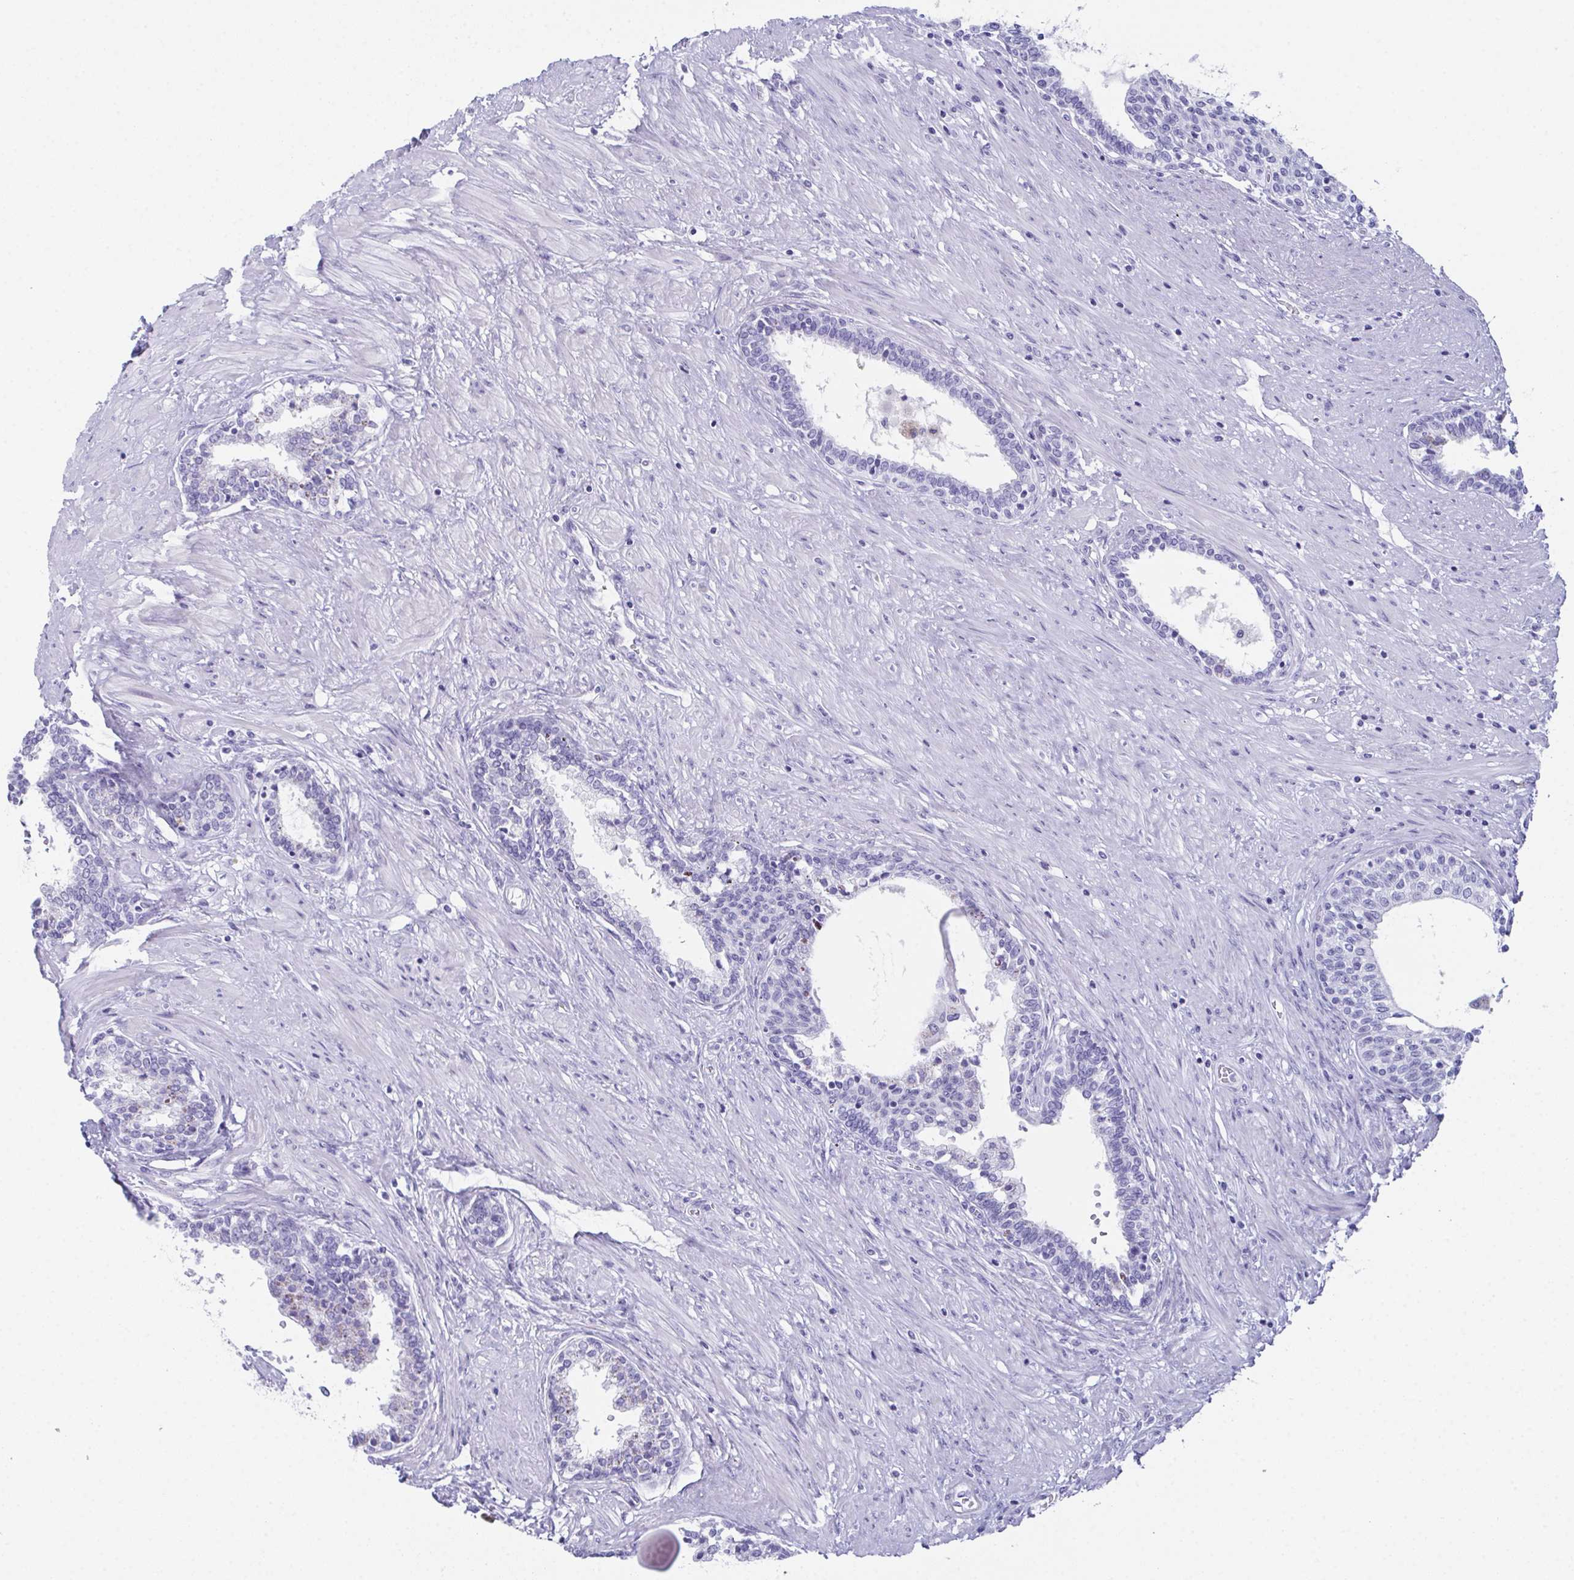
{"staining": {"intensity": "negative", "quantity": "none", "location": "none"}, "tissue": "prostate", "cell_type": "Glandular cells", "image_type": "normal", "snomed": [{"axis": "morphology", "description": "Normal tissue, NOS"}, {"axis": "topography", "description": "Prostate"}], "caption": "The immunohistochemistry micrograph has no significant positivity in glandular cells of prostate. Nuclei are stained in blue.", "gene": "TEX19", "patient": {"sex": "male", "age": 55}}